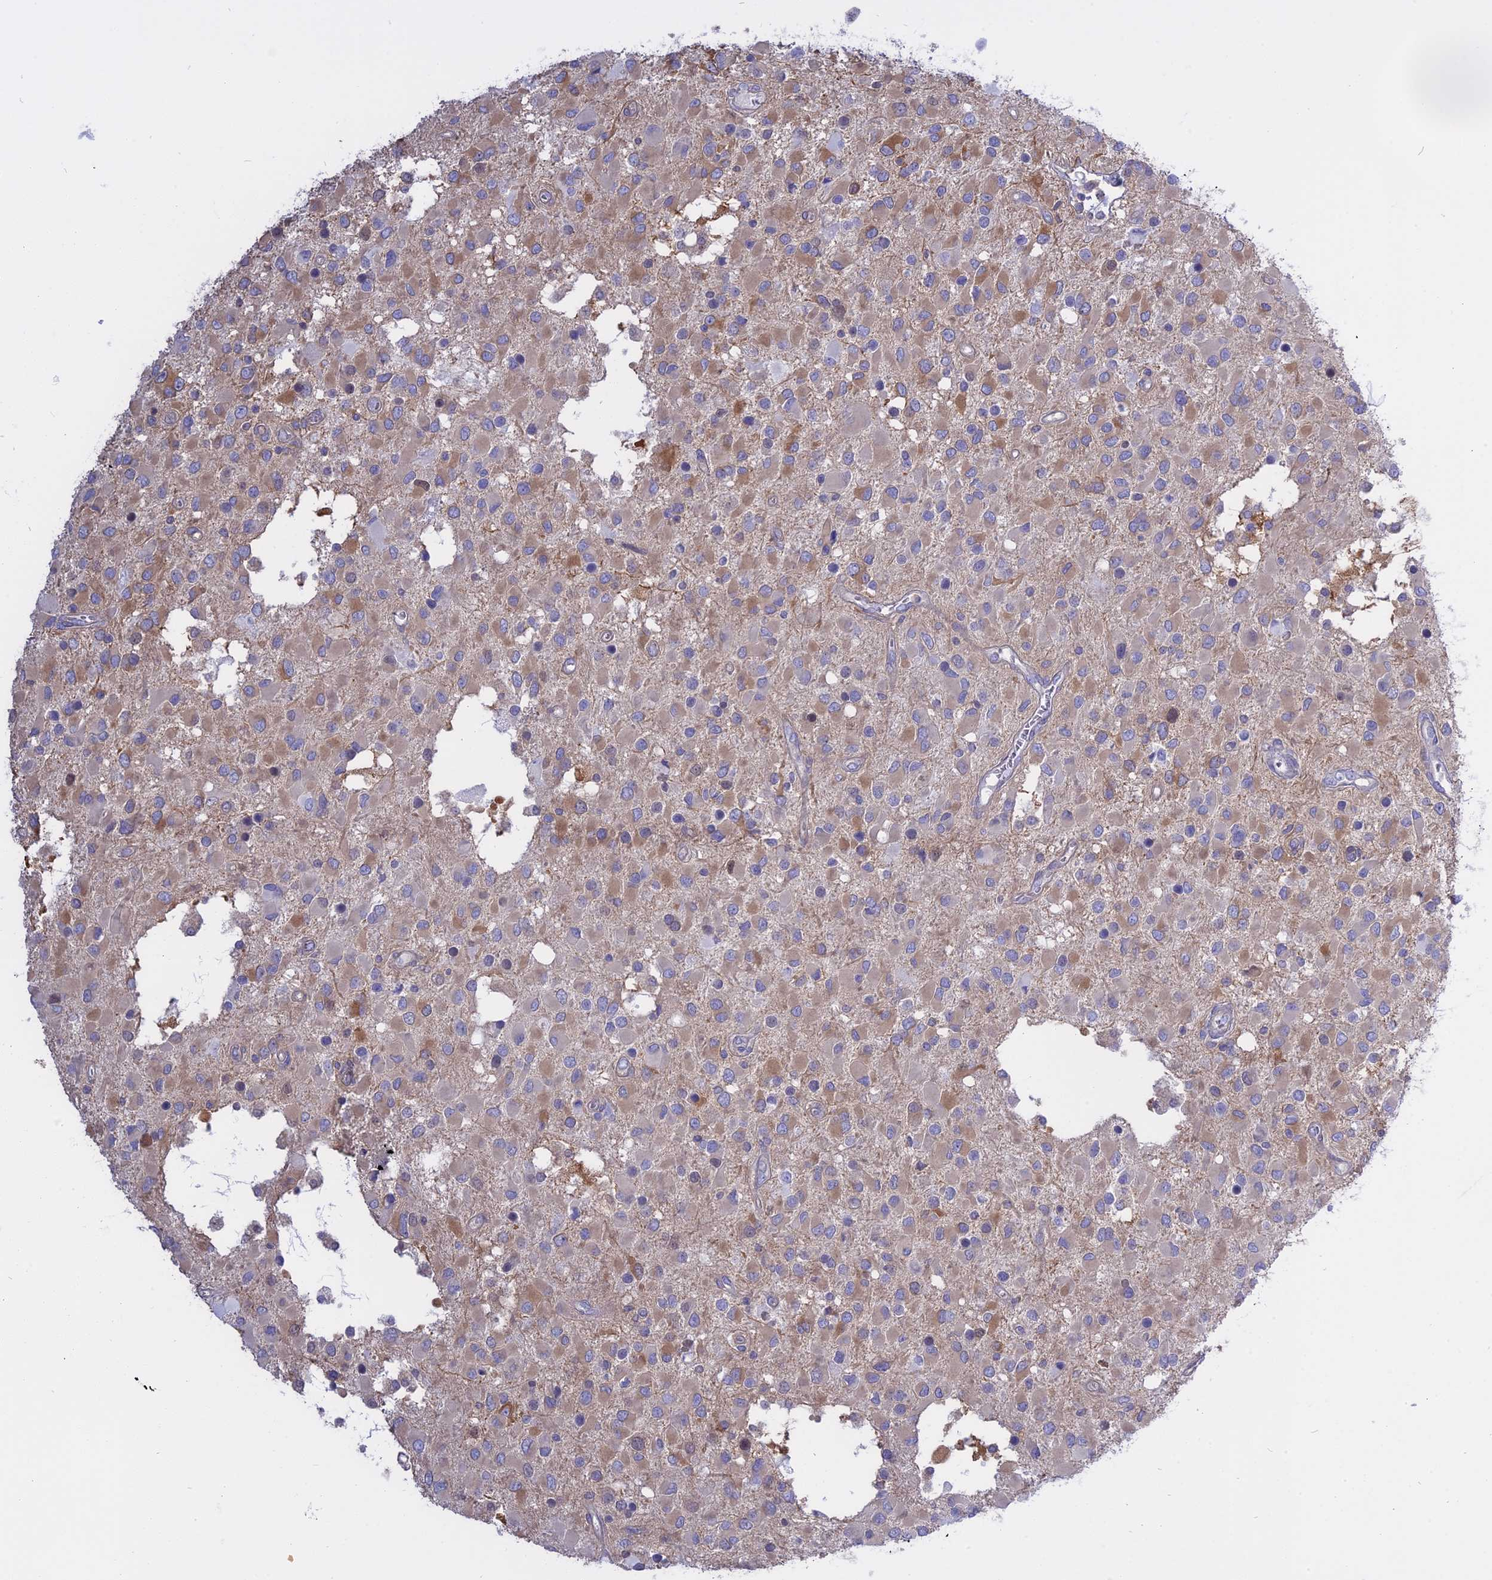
{"staining": {"intensity": "moderate", "quantity": "25%-75%", "location": "cytoplasmic/membranous"}, "tissue": "glioma", "cell_type": "Tumor cells", "image_type": "cancer", "snomed": [{"axis": "morphology", "description": "Glioma, malignant, High grade"}, {"axis": "topography", "description": "Brain"}], "caption": "The micrograph displays immunohistochemical staining of high-grade glioma (malignant). There is moderate cytoplasmic/membranous staining is identified in approximately 25%-75% of tumor cells.", "gene": "AHCYL1", "patient": {"sex": "male", "age": 53}}